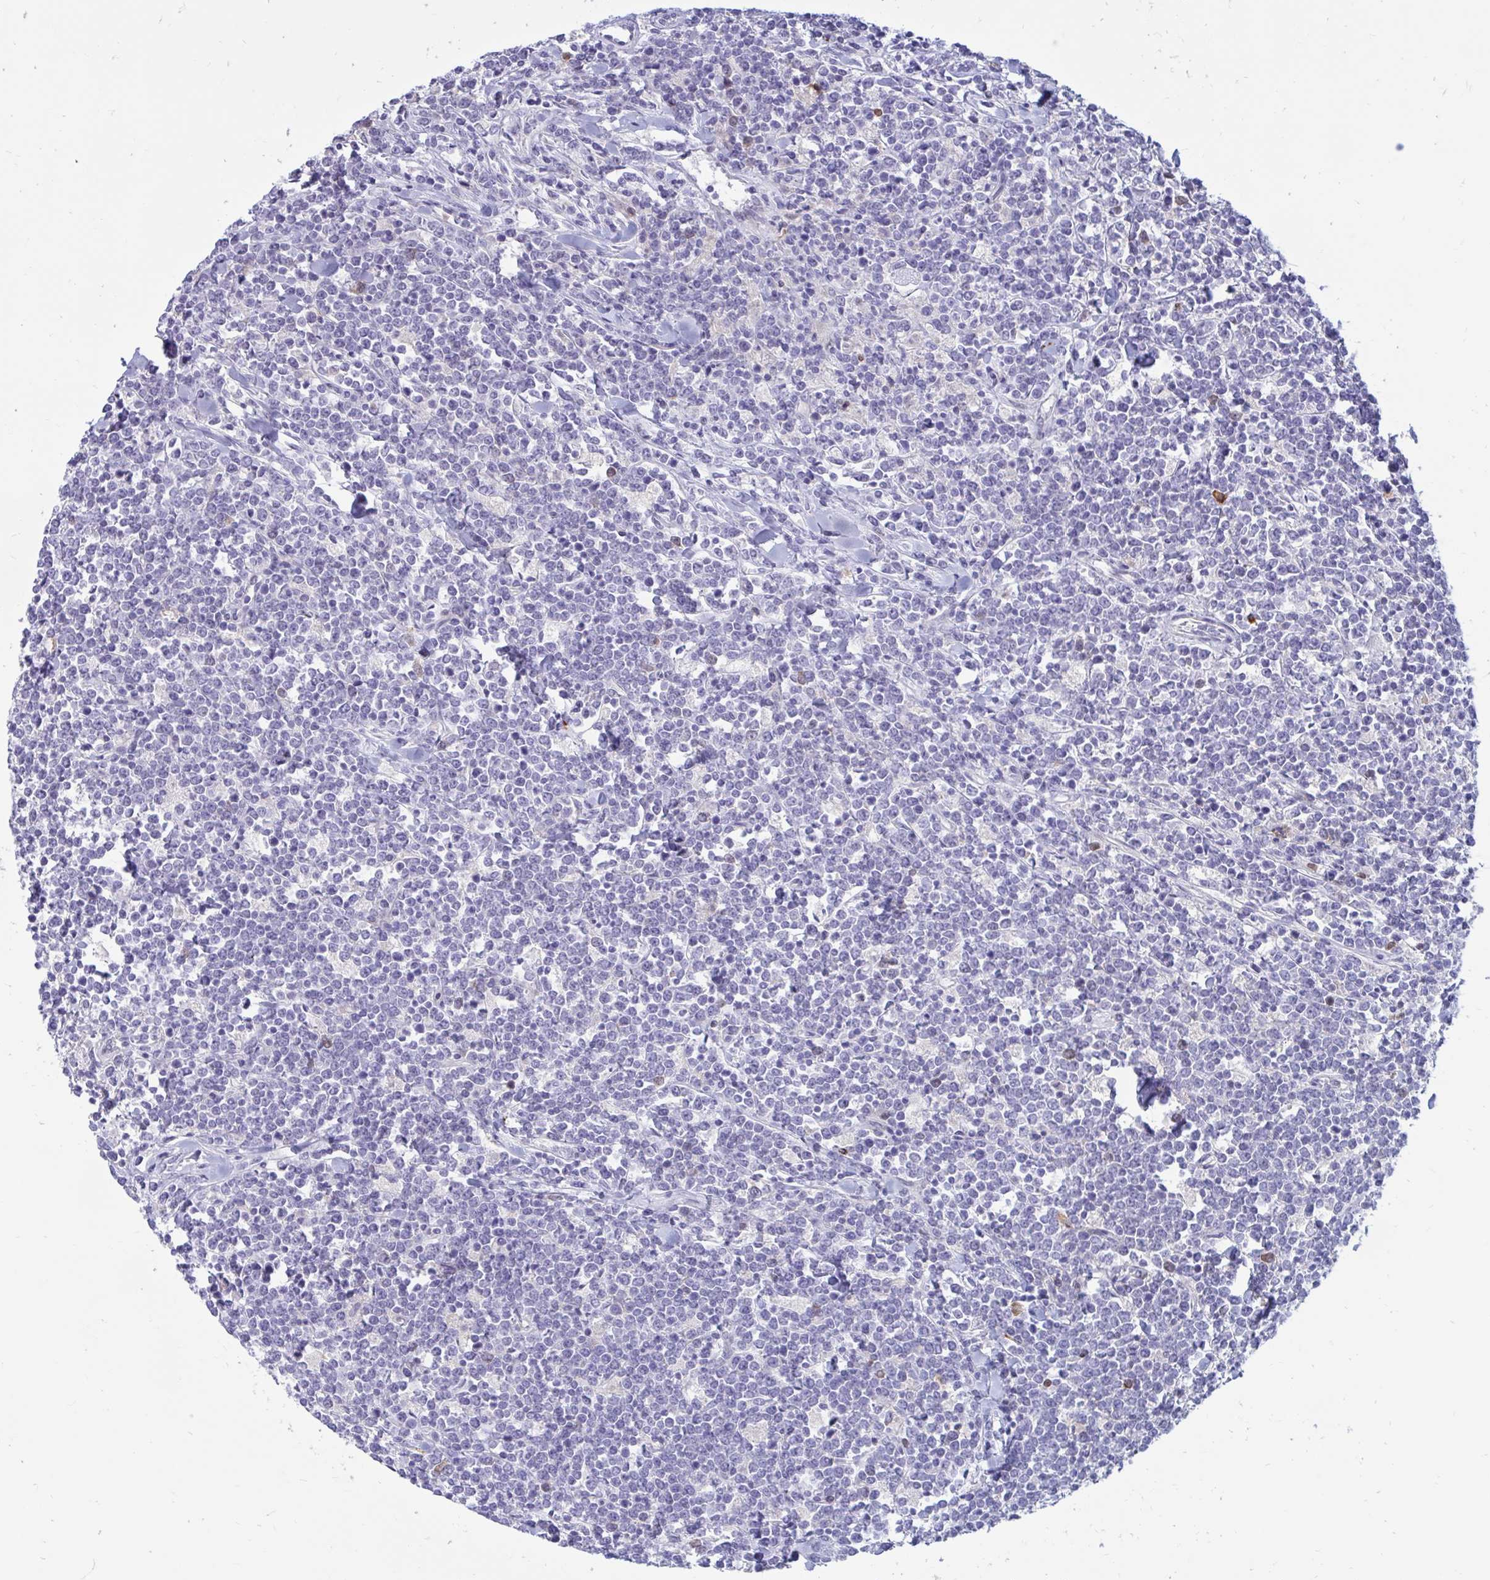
{"staining": {"intensity": "negative", "quantity": "none", "location": "none"}, "tissue": "lymphoma", "cell_type": "Tumor cells", "image_type": "cancer", "snomed": [{"axis": "morphology", "description": "Malignant lymphoma, non-Hodgkin's type, High grade"}, {"axis": "topography", "description": "Small intestine"}, {"axis": "topography", "description": "Colon"}], "caption": "Micrograph shows no significant protein expression in tumor cells of high-grade malignant lymphoma, non-Hodgkin's type.", "gene": "FAM219B", "patient": {"sex": "male", "age": 8}}